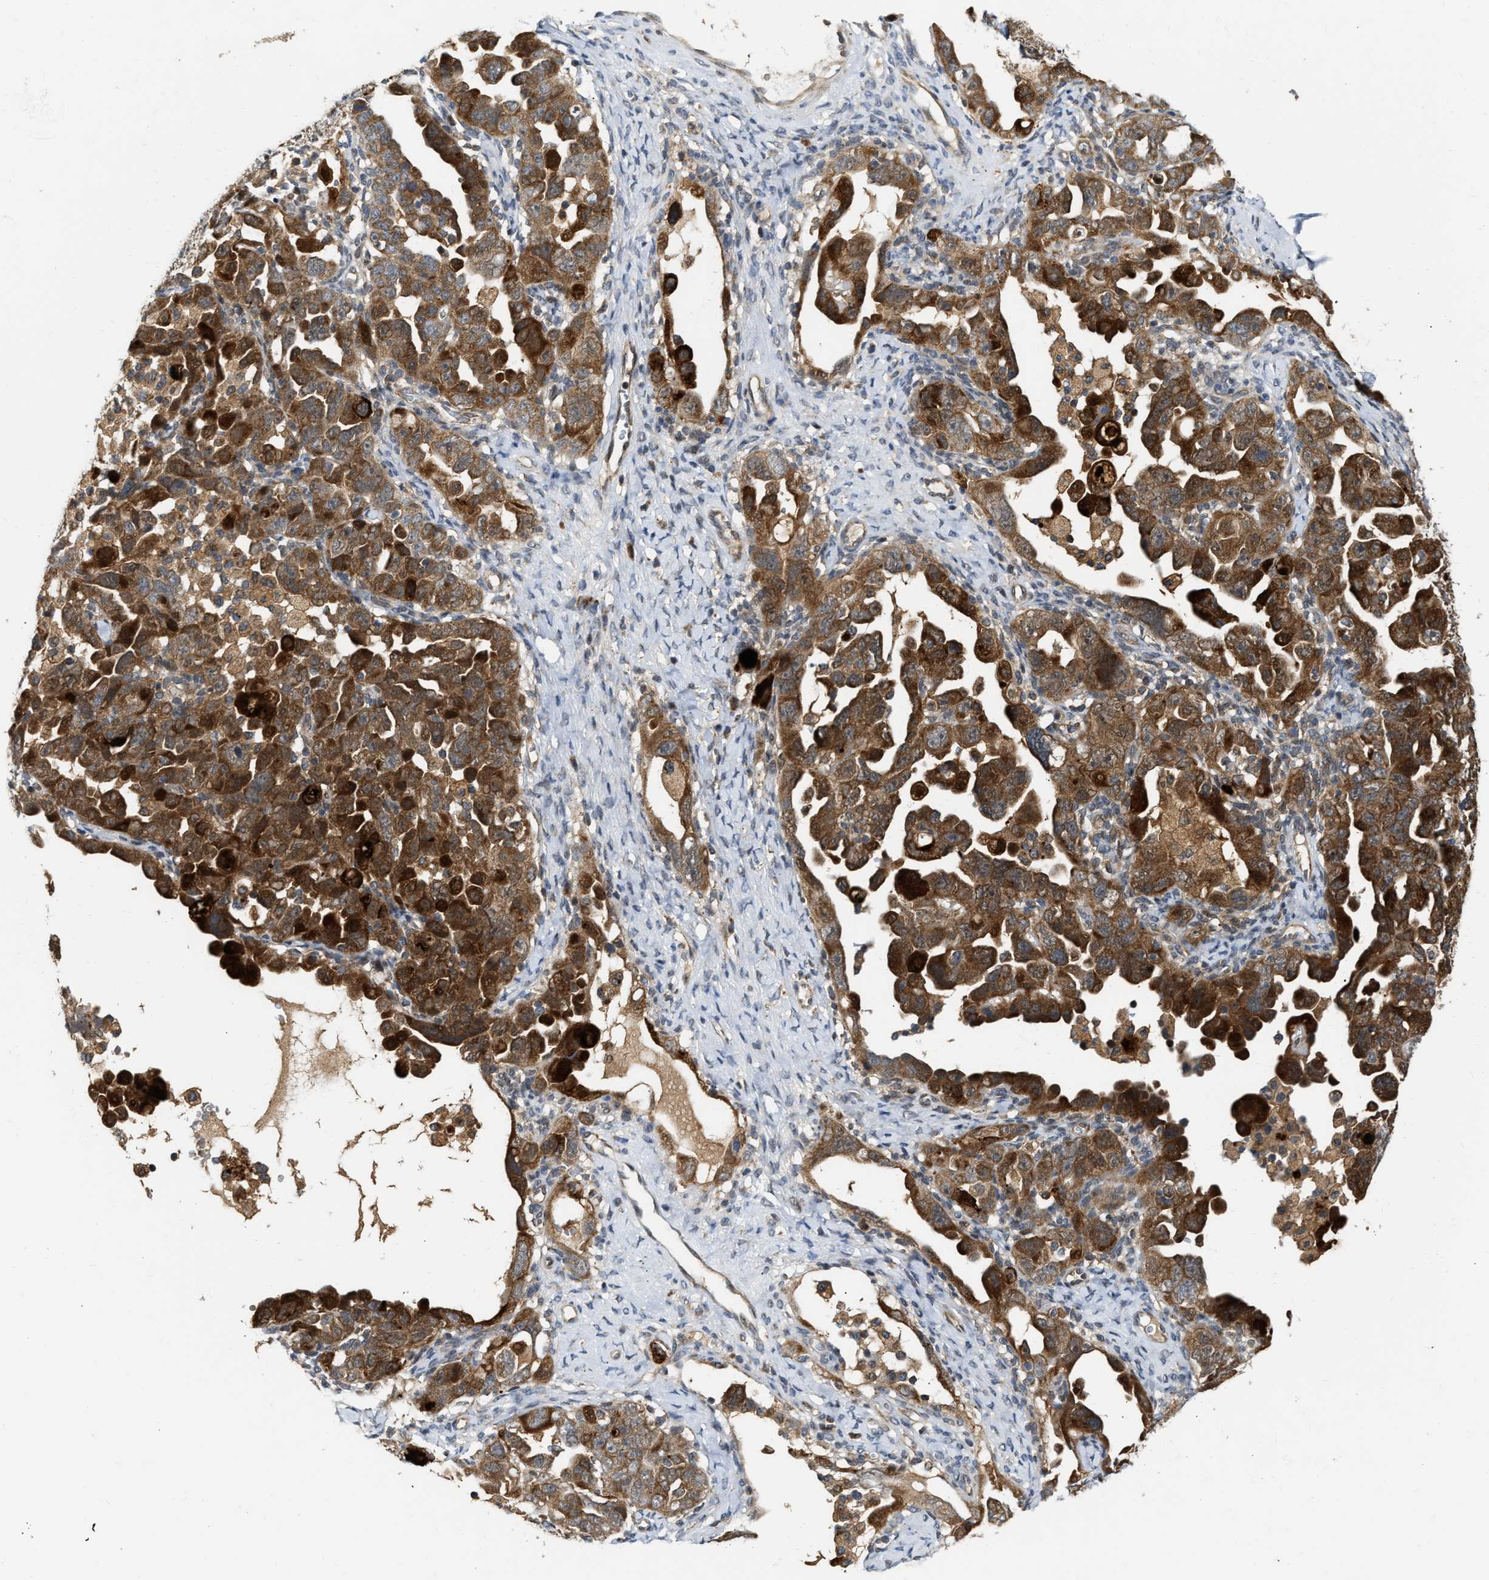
{"staining": {"intensity": "strong", "quantity": ">75%", "location": "cytoplasmic/membranous"}, "tissue": "ovarian cancer", "cell_type": "Tumor cells", "image_type": "cancer", "snomed": [{"axis": "morphology", "description": "Cystadenocarcinoma, serous, NOS"}, {"axis": "topography", "description": "Ovary"}], "caption": "Strong cytoplasmic/membranous staining is appreciated in approximately >75% of tumor cells in serous cystadenocarcinoma (ovarian).", "gene": "EXTL2", "patient": {"sex": "female", "age": 66}}